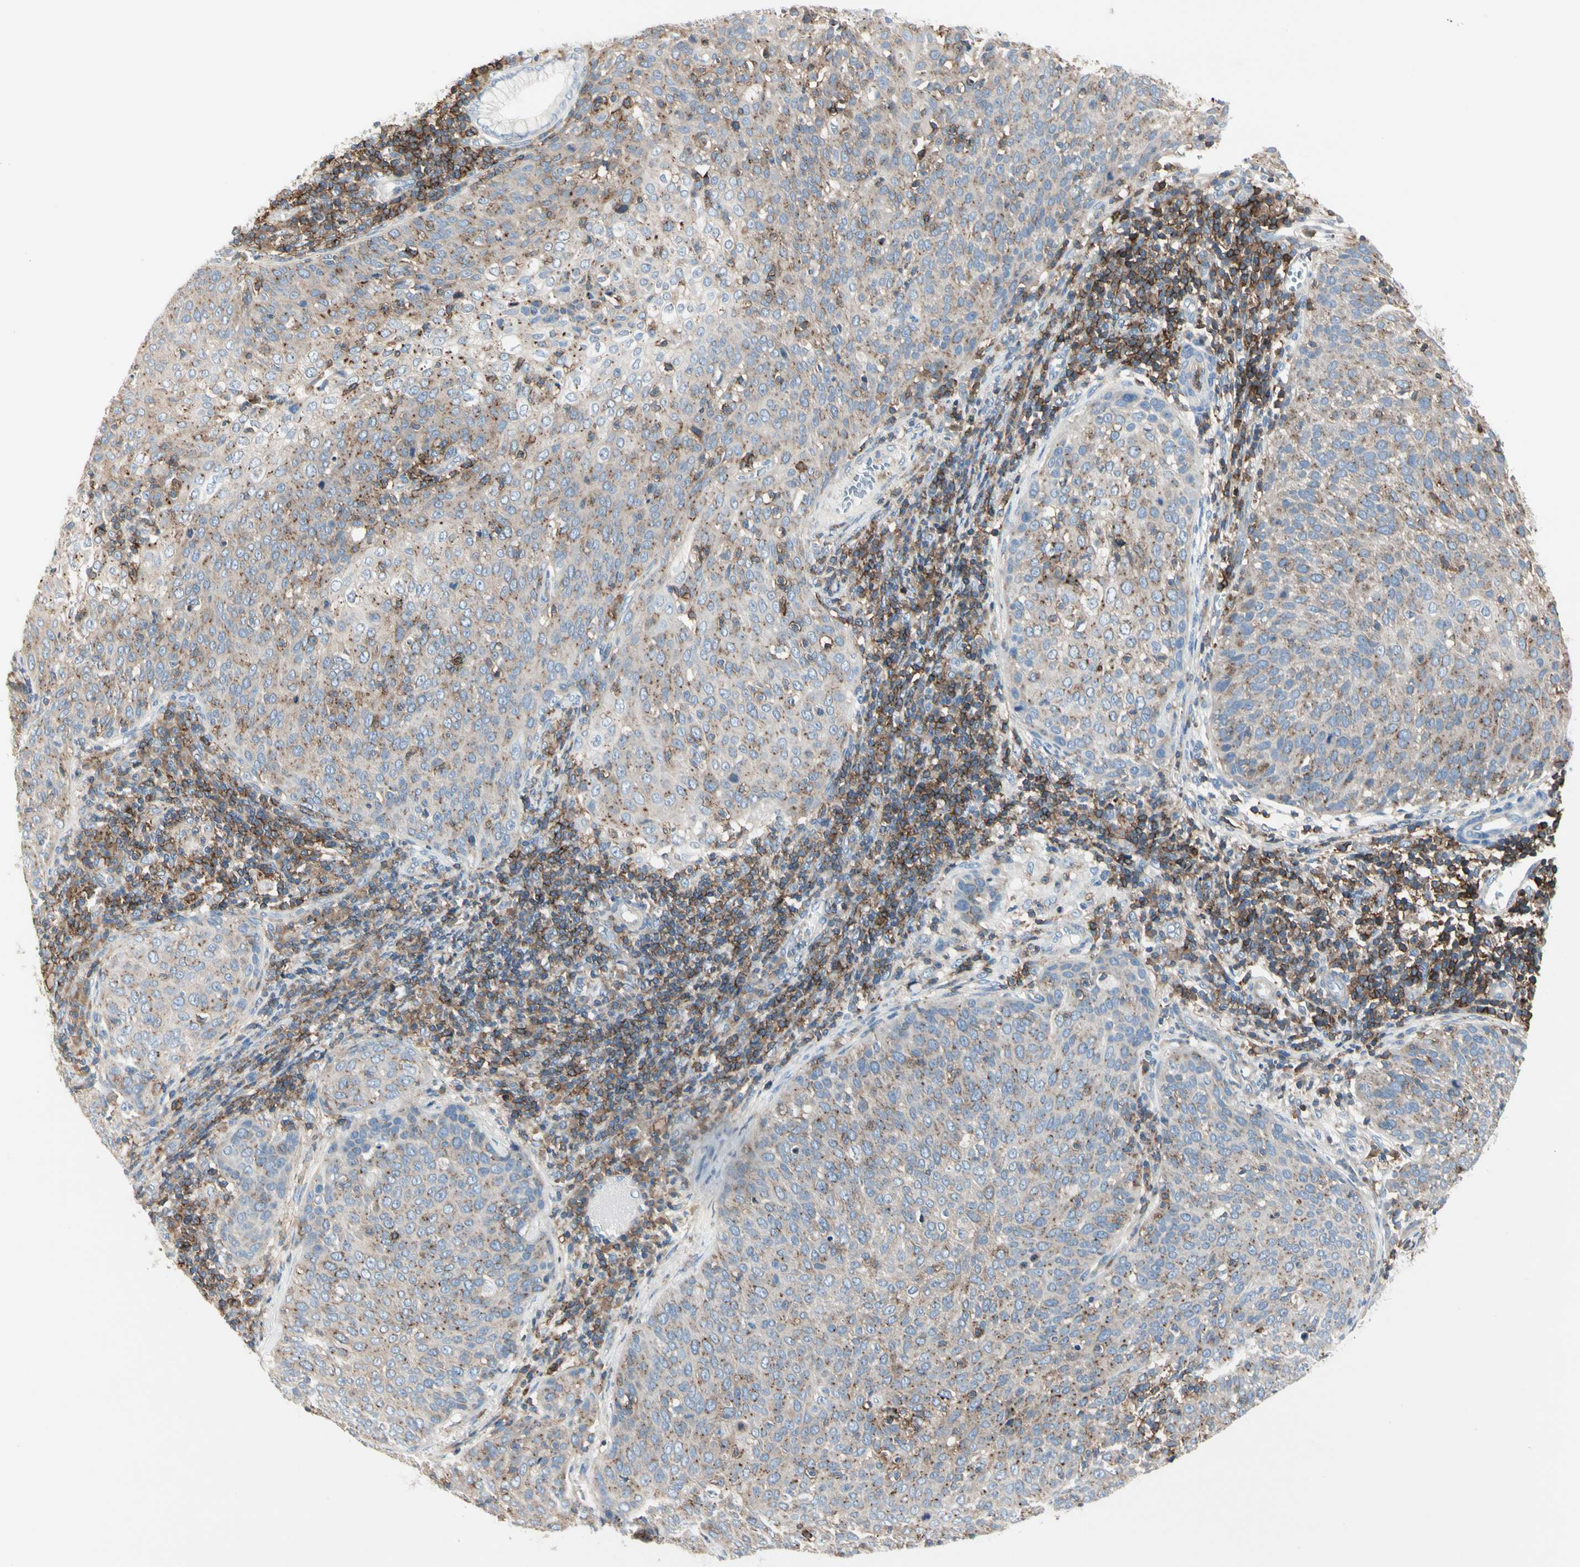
{"staining": {"intensity": "weak", "quantity": "25%-75%", "location": "cytoplasmic/membranous"}, "tissue": "cervical cancer", "cell_type": "Tumor cells", "image_type": "cancer", "snomed": [{"axis": "morphology", "description": "Squamous cell carcinoma, NOS"}, {"axis": "topography", "description": "Cervix"}], "caption": "A histopathology image showing weak cytoplasmic/membranous positivity in about 25%-75% of tumor cells in squamous cell carcinoma (cervical), as visualized by brown immunohistochemical staining.", "gene": "CLEC2B", "patient": {"sex": "female", "age": 38}}